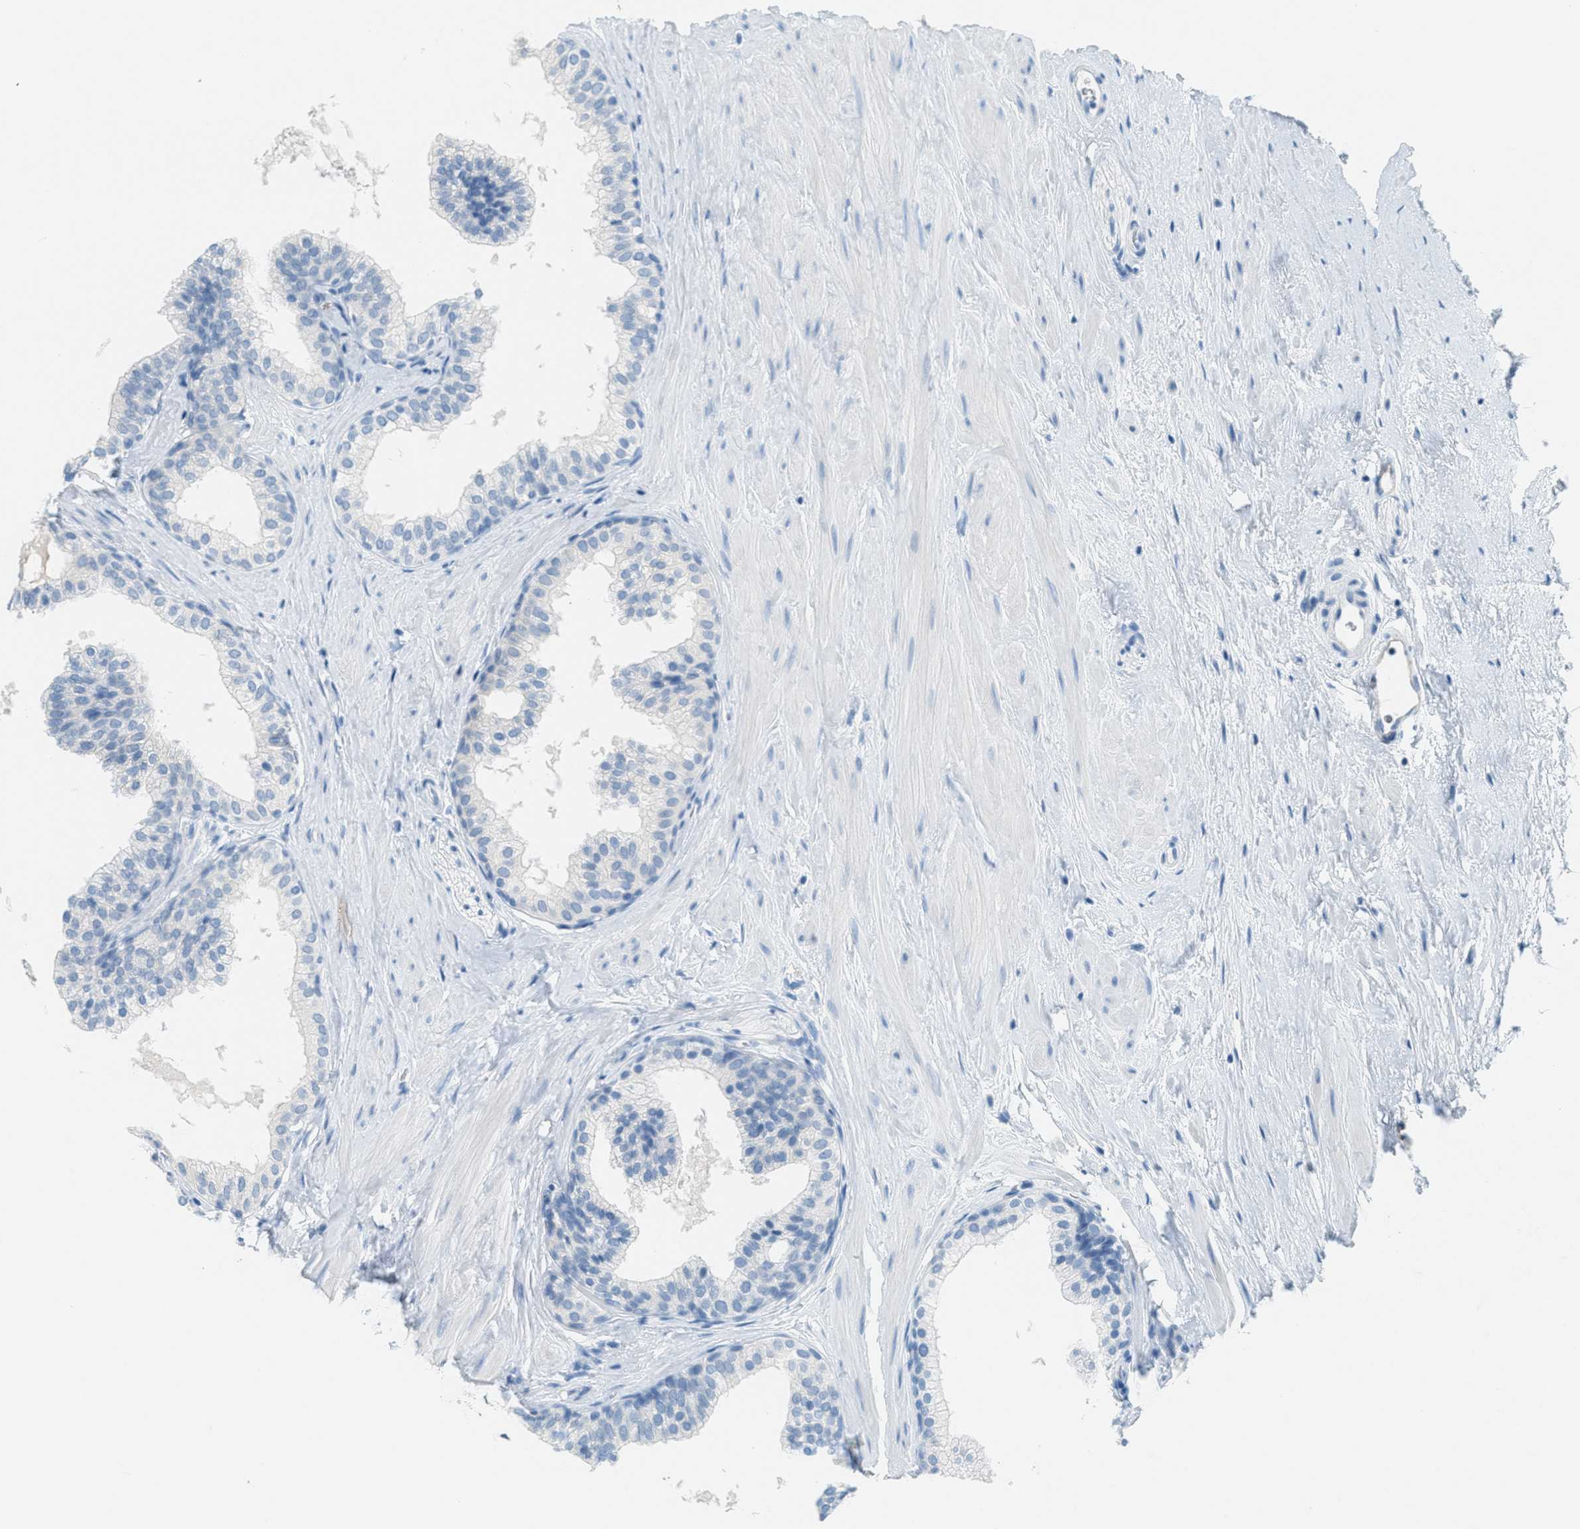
{"staining": {"intensity": "negative", "quantity": "none", "location": "none"}, "tissue": "prostate", "cell_type": "Glandular cells", "image_type": "normal", "snomed": [{"axis": "morphology", "description": "Normal tissue, NOS"}, {"axis": "topography", "description": "Prostate"}], "caption": "DAB immunohistochemical staining of benign human prostate shows no significant staining in glandular cells.", "gene": "PPBP", "patient": {"sex": "male", "age": 60}}